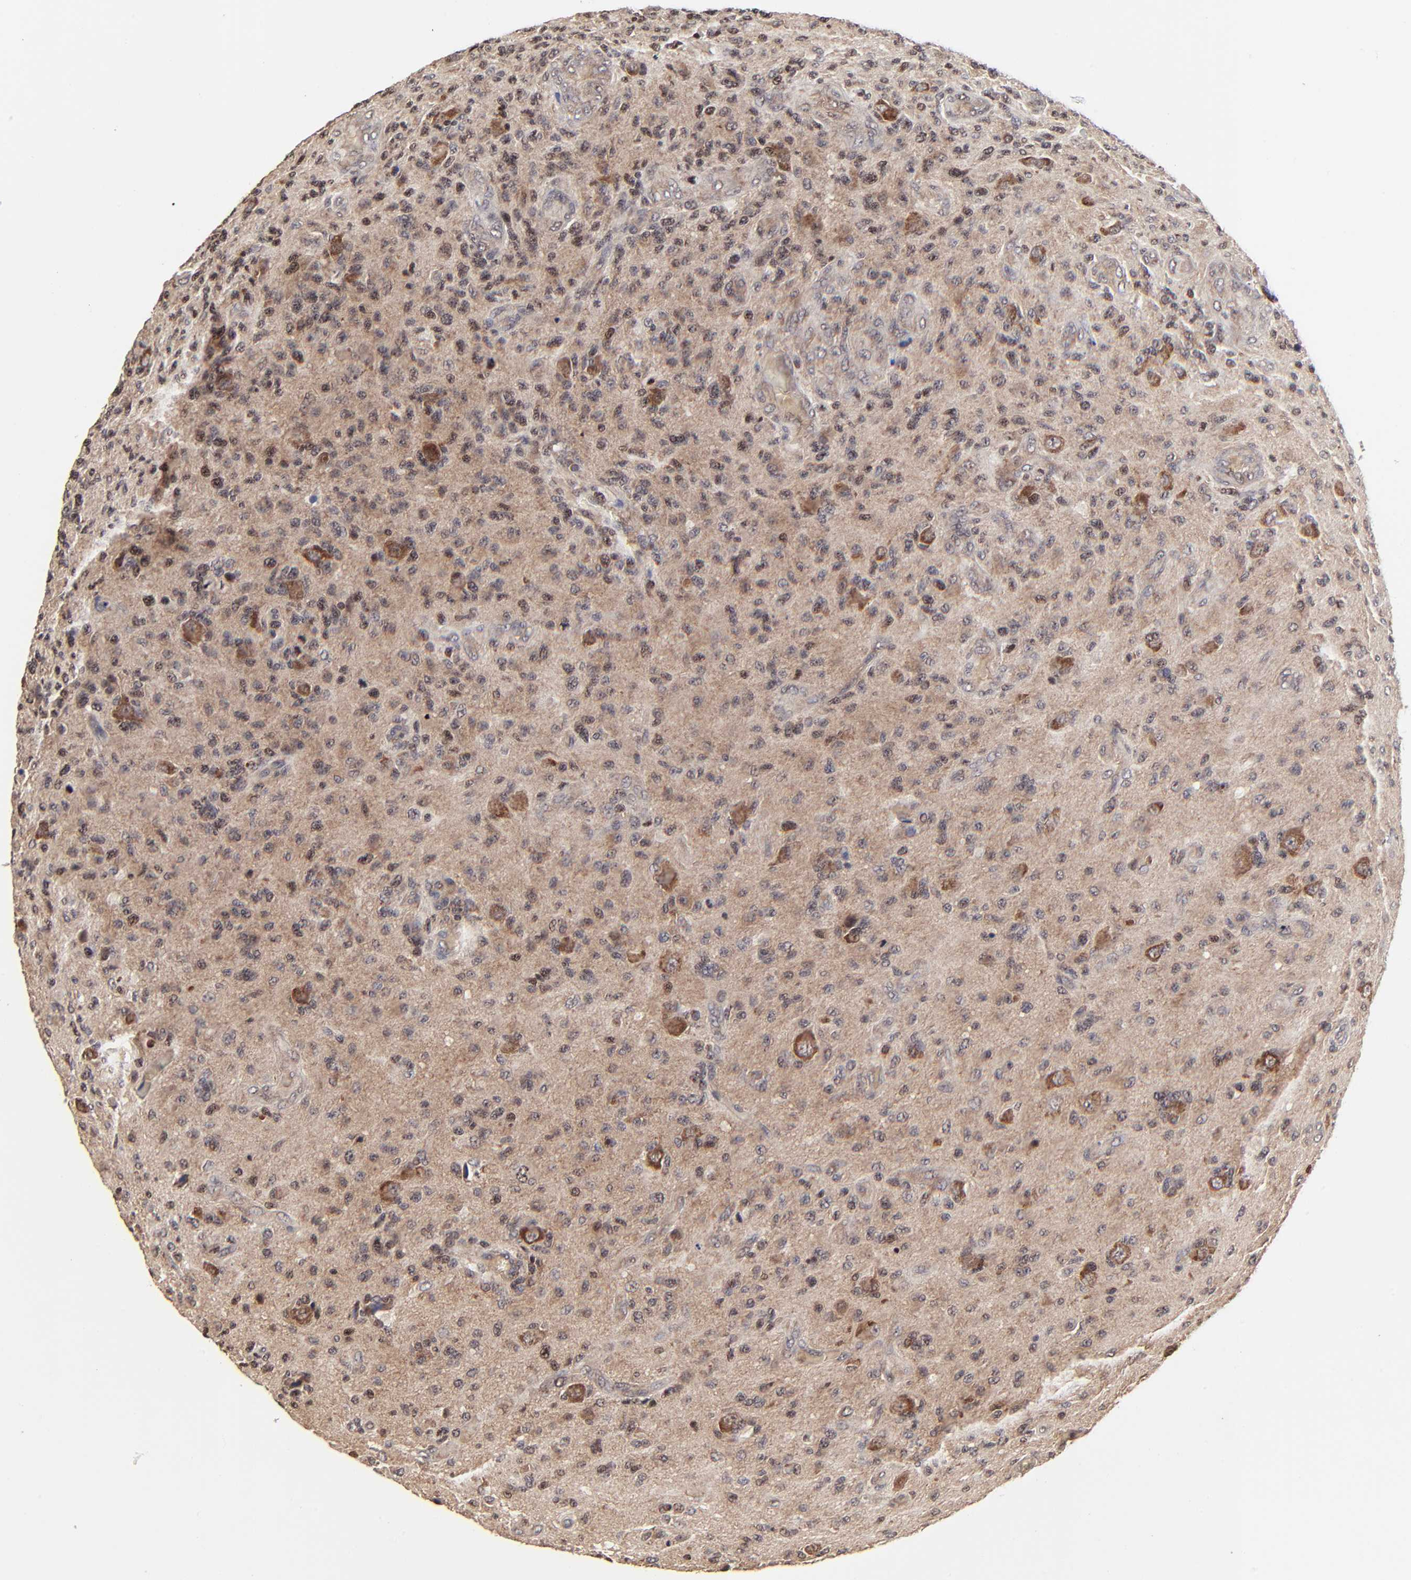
{"staining": {"intensity": "moderate", "quantity": ">75%", "location": "cytoplasmic/membranous"}, "tissue": "glioma", "cell_type": "Tumor cells", "image_type": "cancer", "snomed": [{"axis": "morphology", "description": "Glioma, malignant, High grade"}, {"axis": "topography", "description": "Brain"}], "caption": "This photomicrograph exhibits IHC staining of human high-grade glioma (malignant), with medium moderate cytoplasmic/membranous staining in about >75% of tumor cells.", "gene": "FRMD8", "patient": {"sex": "male", "age": 36}}